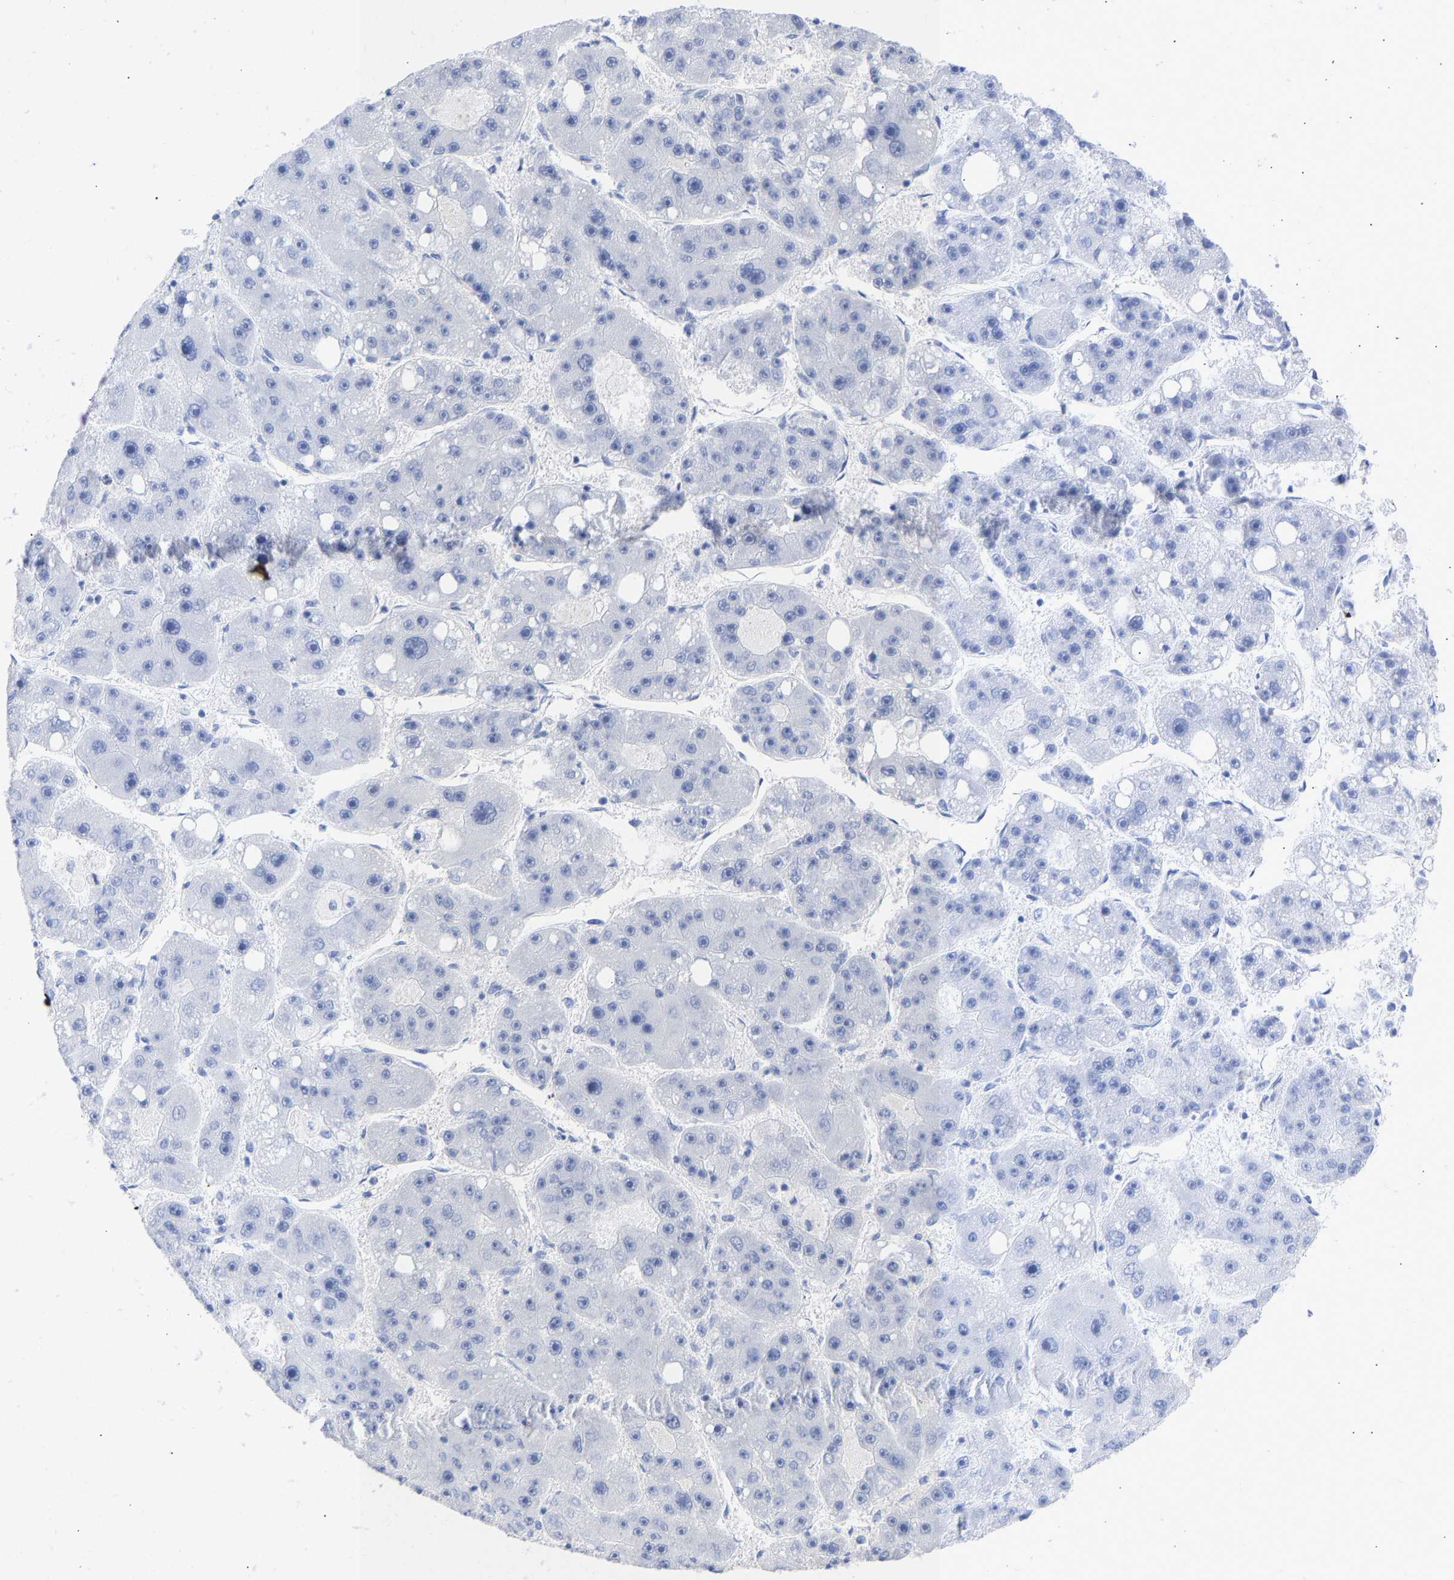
{"staining": {"intensity": "negative", "quantity": "none", "location": "none"}, "tissue": "liver cancer", "cell_type": "Tumor cells", "image_type": "cancer", "snomed": [{"axis": "morphology", "description": "Carcinoma, Hepatocellular, NOS"}, {"axis": "topography", "description": "Liver"}], "caption": "This histopathology image is of liver hepatocellular carcinoma stained with IHC to label a protein in brown with the nuclei are counter-stained blue. There is no staining in tumor cells. (Immunohistochemistry, brightfield microscopy, high magnification).", "gene": "KRT1", "patient": {"sex": "female", "age": 61}}